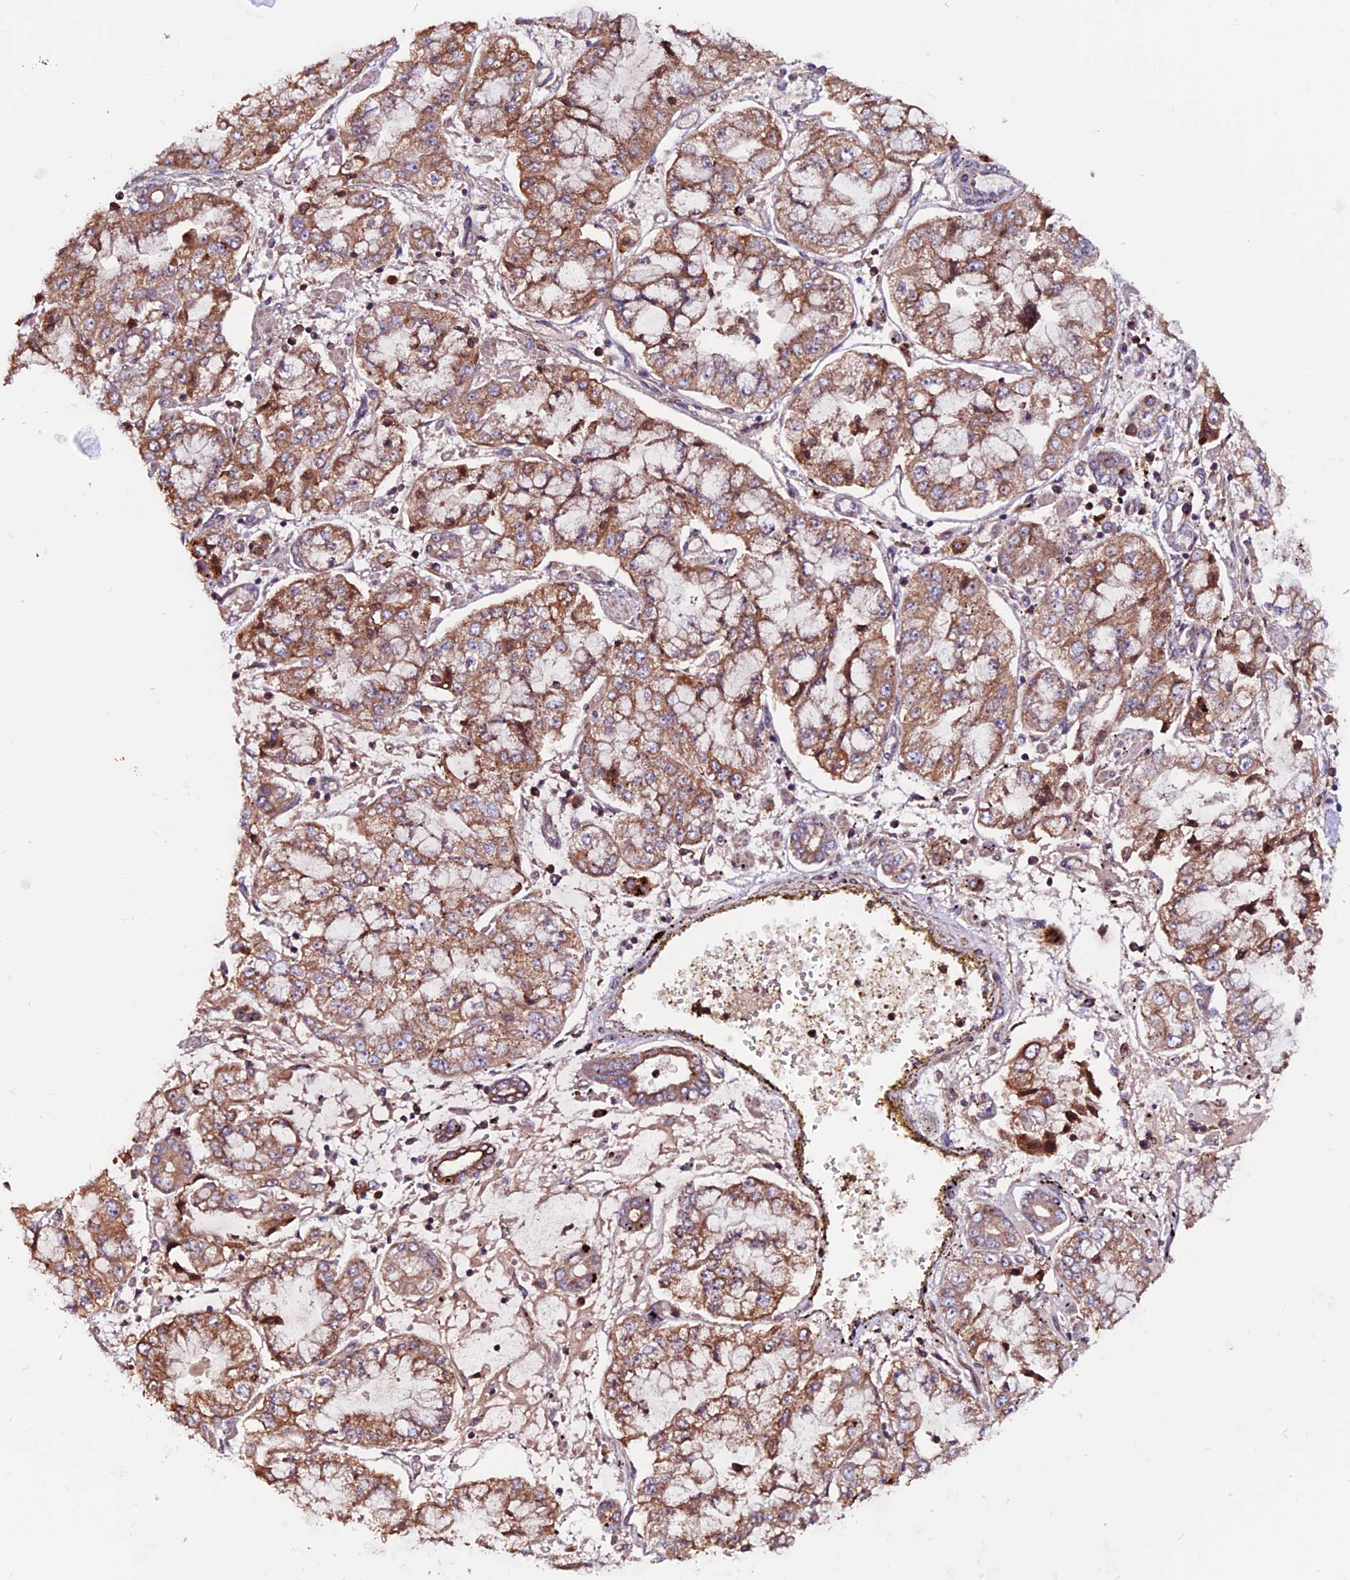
{"staining": {"intensity": "moderate", "quantity": ">75%", "location": "cytoplasmic/membranous"}, "tissue": "stomach cancer", "cell_type": "Tumor cells", "image_type": "cancer", "snomed": [{"axis": "morphology", "description": "Adenocarcinoma, NOS"}, {"axis": "topography", "description": "Stomach"}], "caption": "Immunohistochemical staining of stomach adenocarcinoma displays medium levels of moderate cytoplasmic/membranous protein expression in about >75% of tumor cells.", "gene": "ZNF598", "patient": {"sex": "male", "age": 76}}